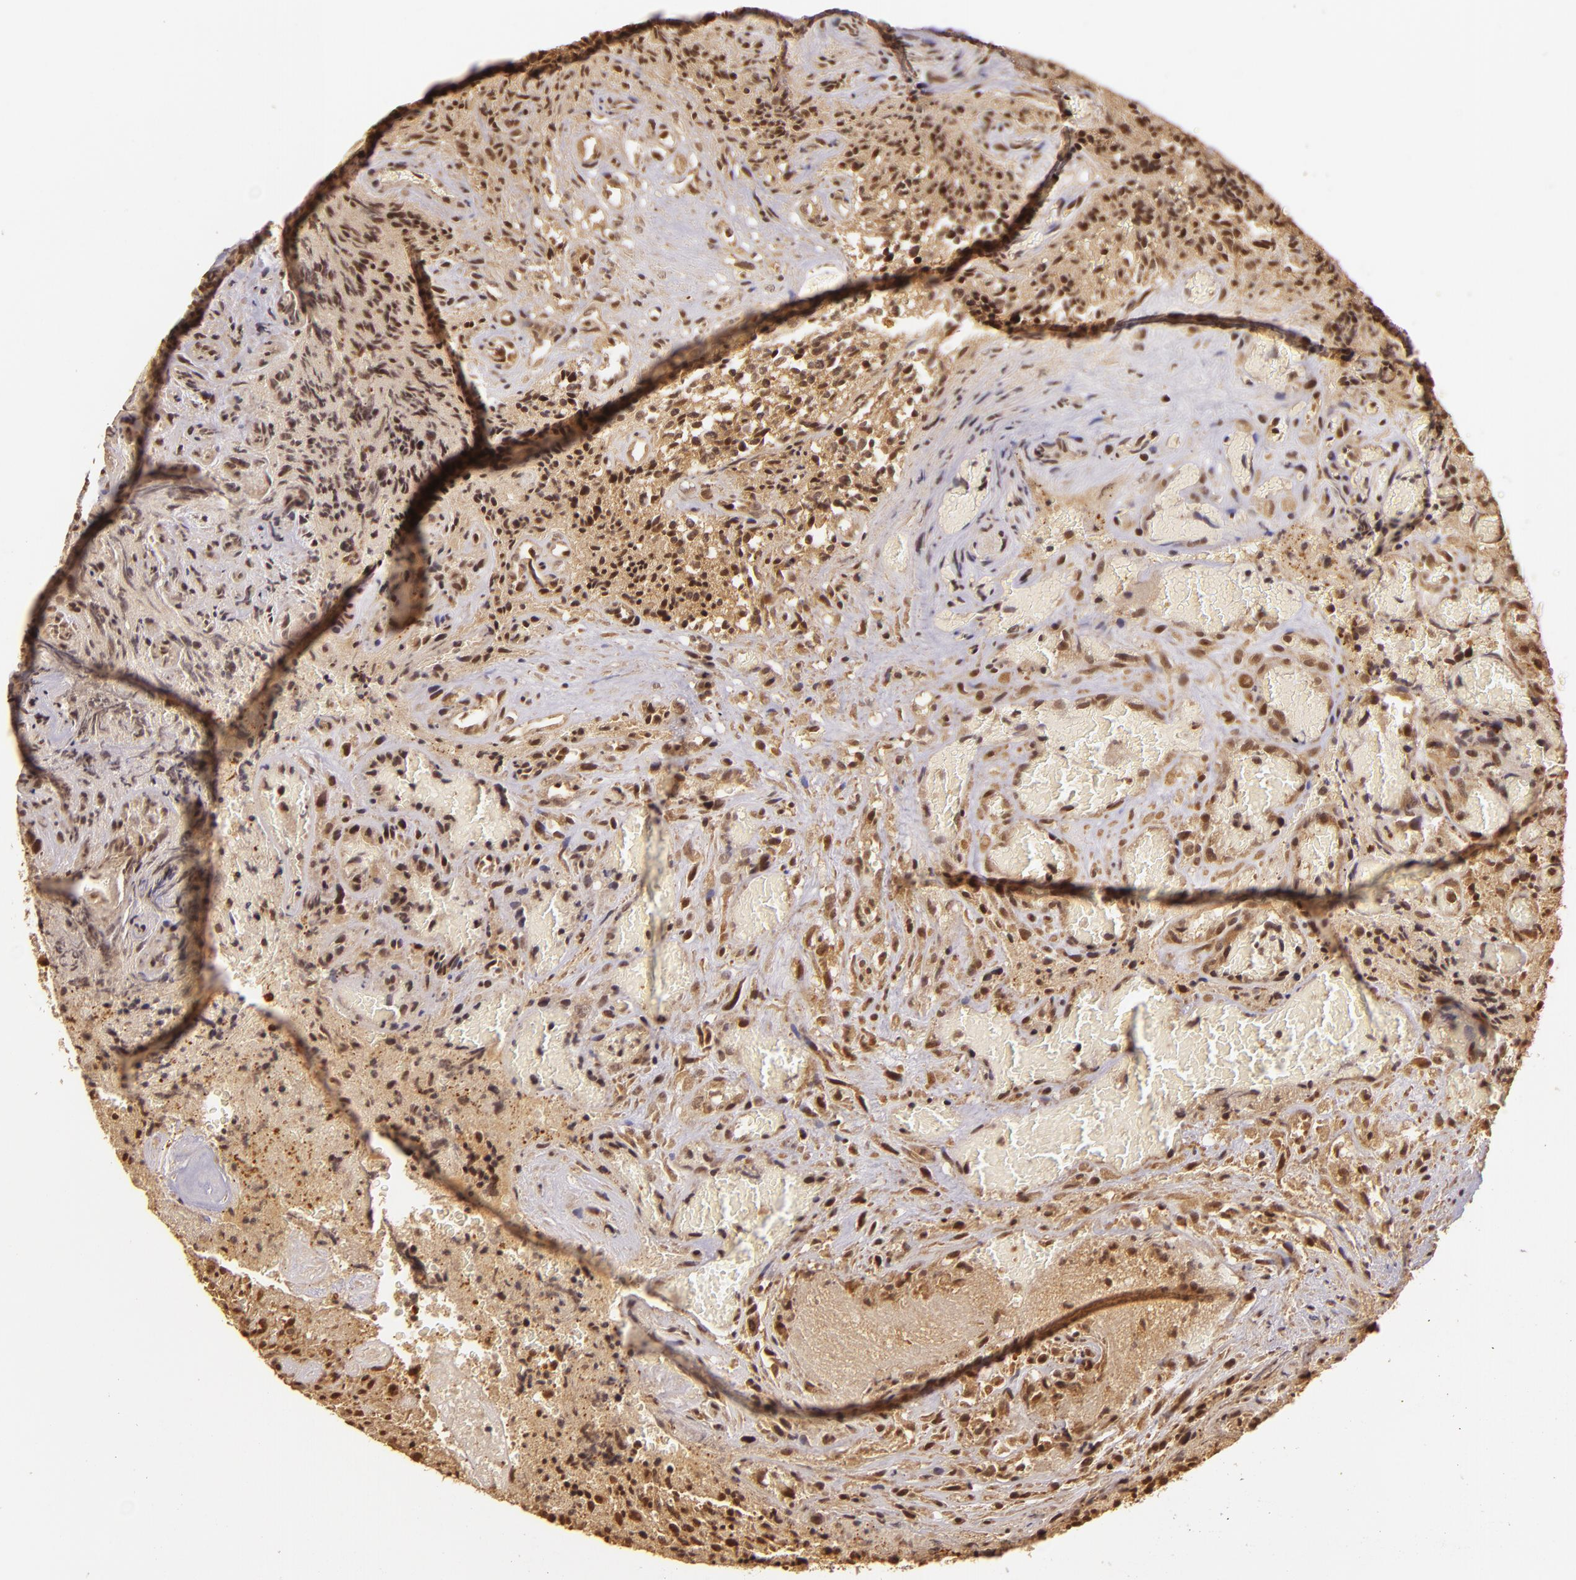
{"staining": {"intensity": "moderate", "quantity": ">75%", "location": "nuclear"}, "tissue": "glioma", "cell_type": "Tumor cells", "image_type": "cancer", "snomed": [{"axis": "morphology", "description": "Glioma, malignant, High grade"}, {"axis": "topography", "description": "Brain"}], "caption": "IHC of human glioma exhibits medium levels of moderate nuclear positivity in about >75% of tumor cells. Using DAB (3,3'-diaminobenzidine) (brown) and hematoxylin (blue) stains, captured at high magnification using brightfield microscopy.", "gene": "TXNRD2", "patient": {"sex": "male", "age": 36}}